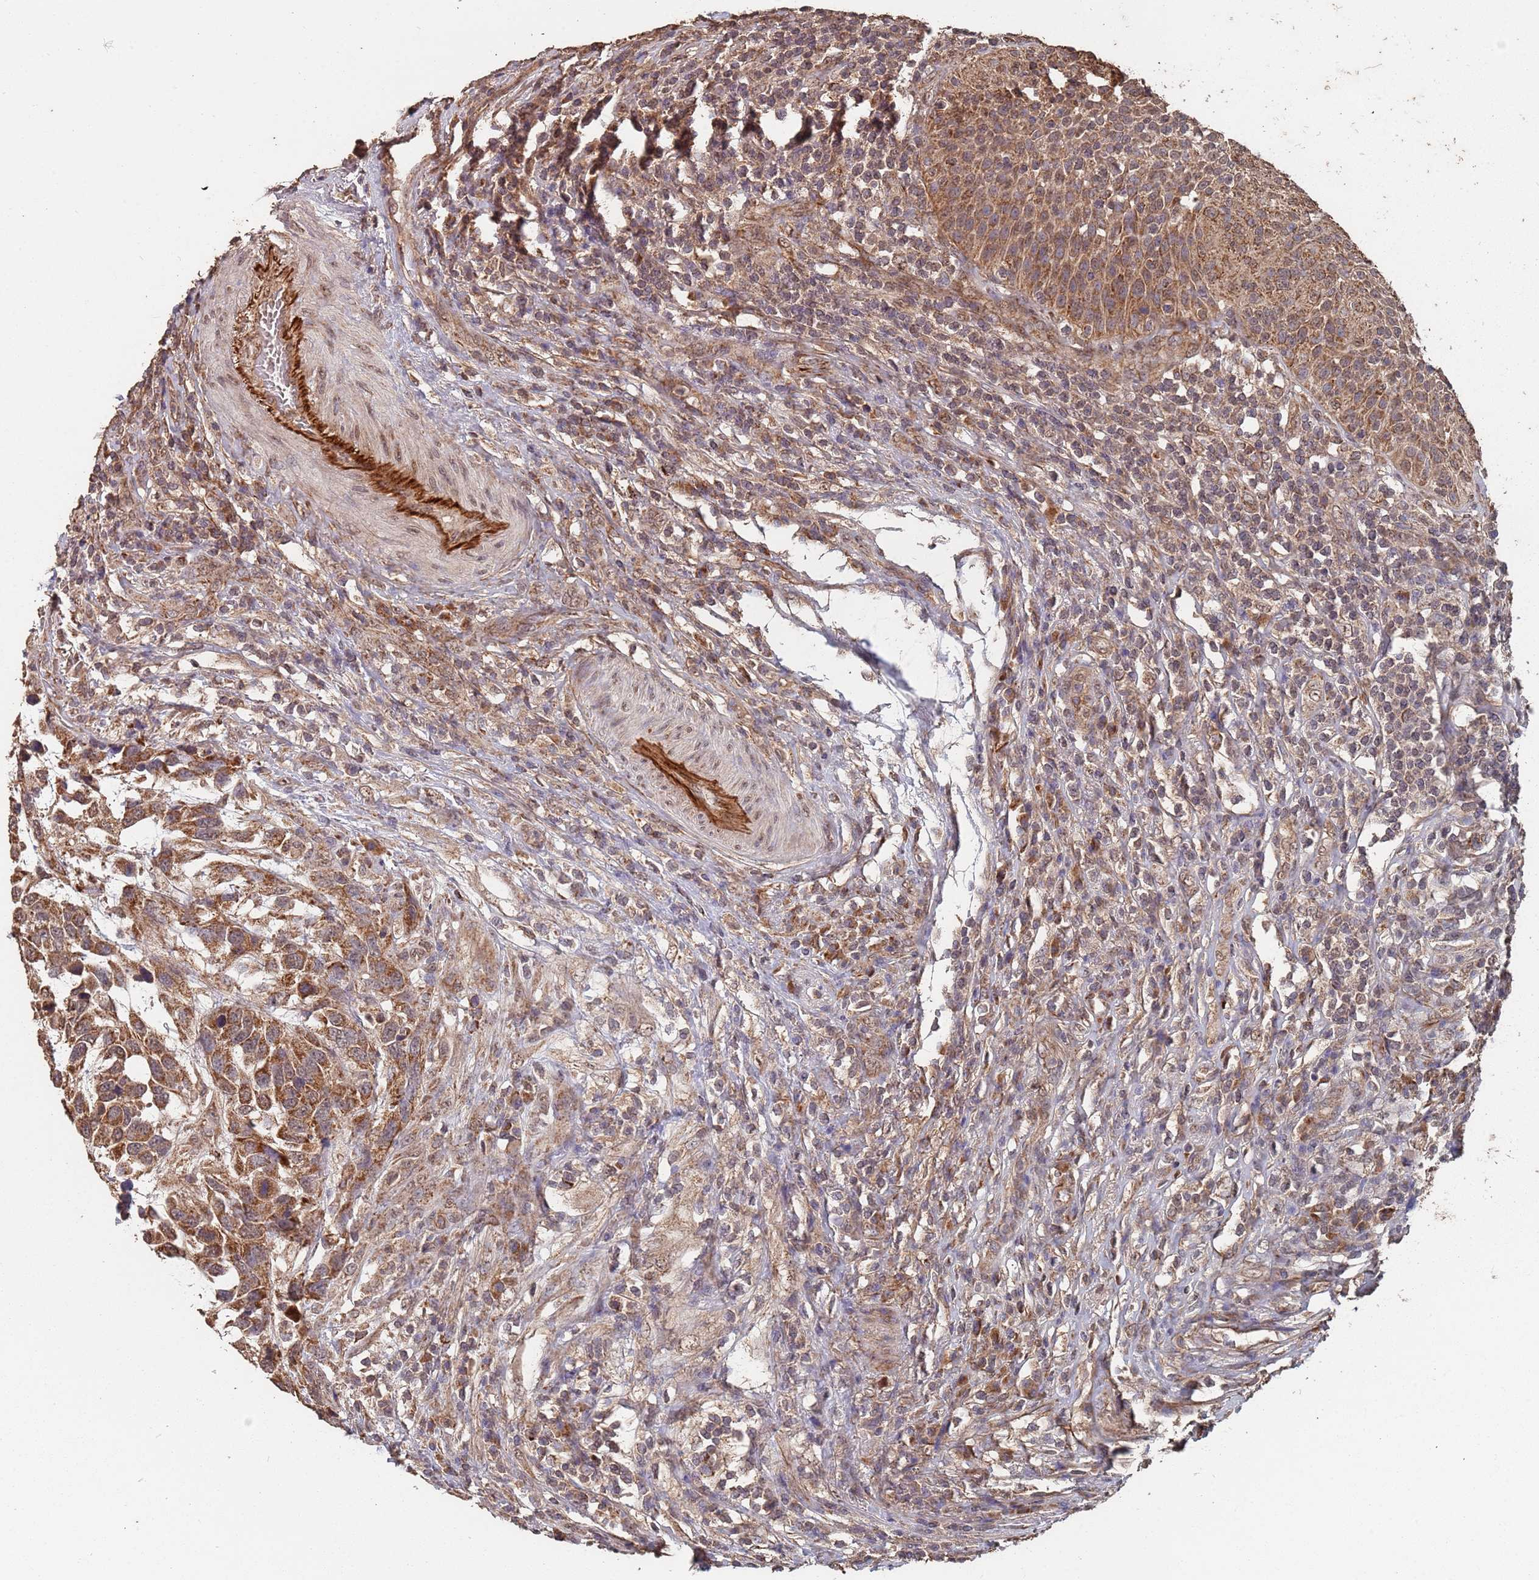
{"staining": {"intensity": "strong", "quantity": ">75%", "location": "cytoplasmic/membranous"}, "tissue": "urothelial cancer", "cell_type": "Tumor cells", "image_type": "cancer", "snomed": [{"axis": "morphology", "description": "Urothelial carcinoma, High grade"}, {"axis": "topography", "description": "Urinary bladder"}], "caption": "Immunohistochemistry image of high-grade urothelial carcinoma stained for a protein (brown), which demonstrates high levels of strong cytoplasmic/membranous staining in approximately >75% of tumor cells.", "gene": "PRORP", "patient": {"sex": "female", "age": 70}}